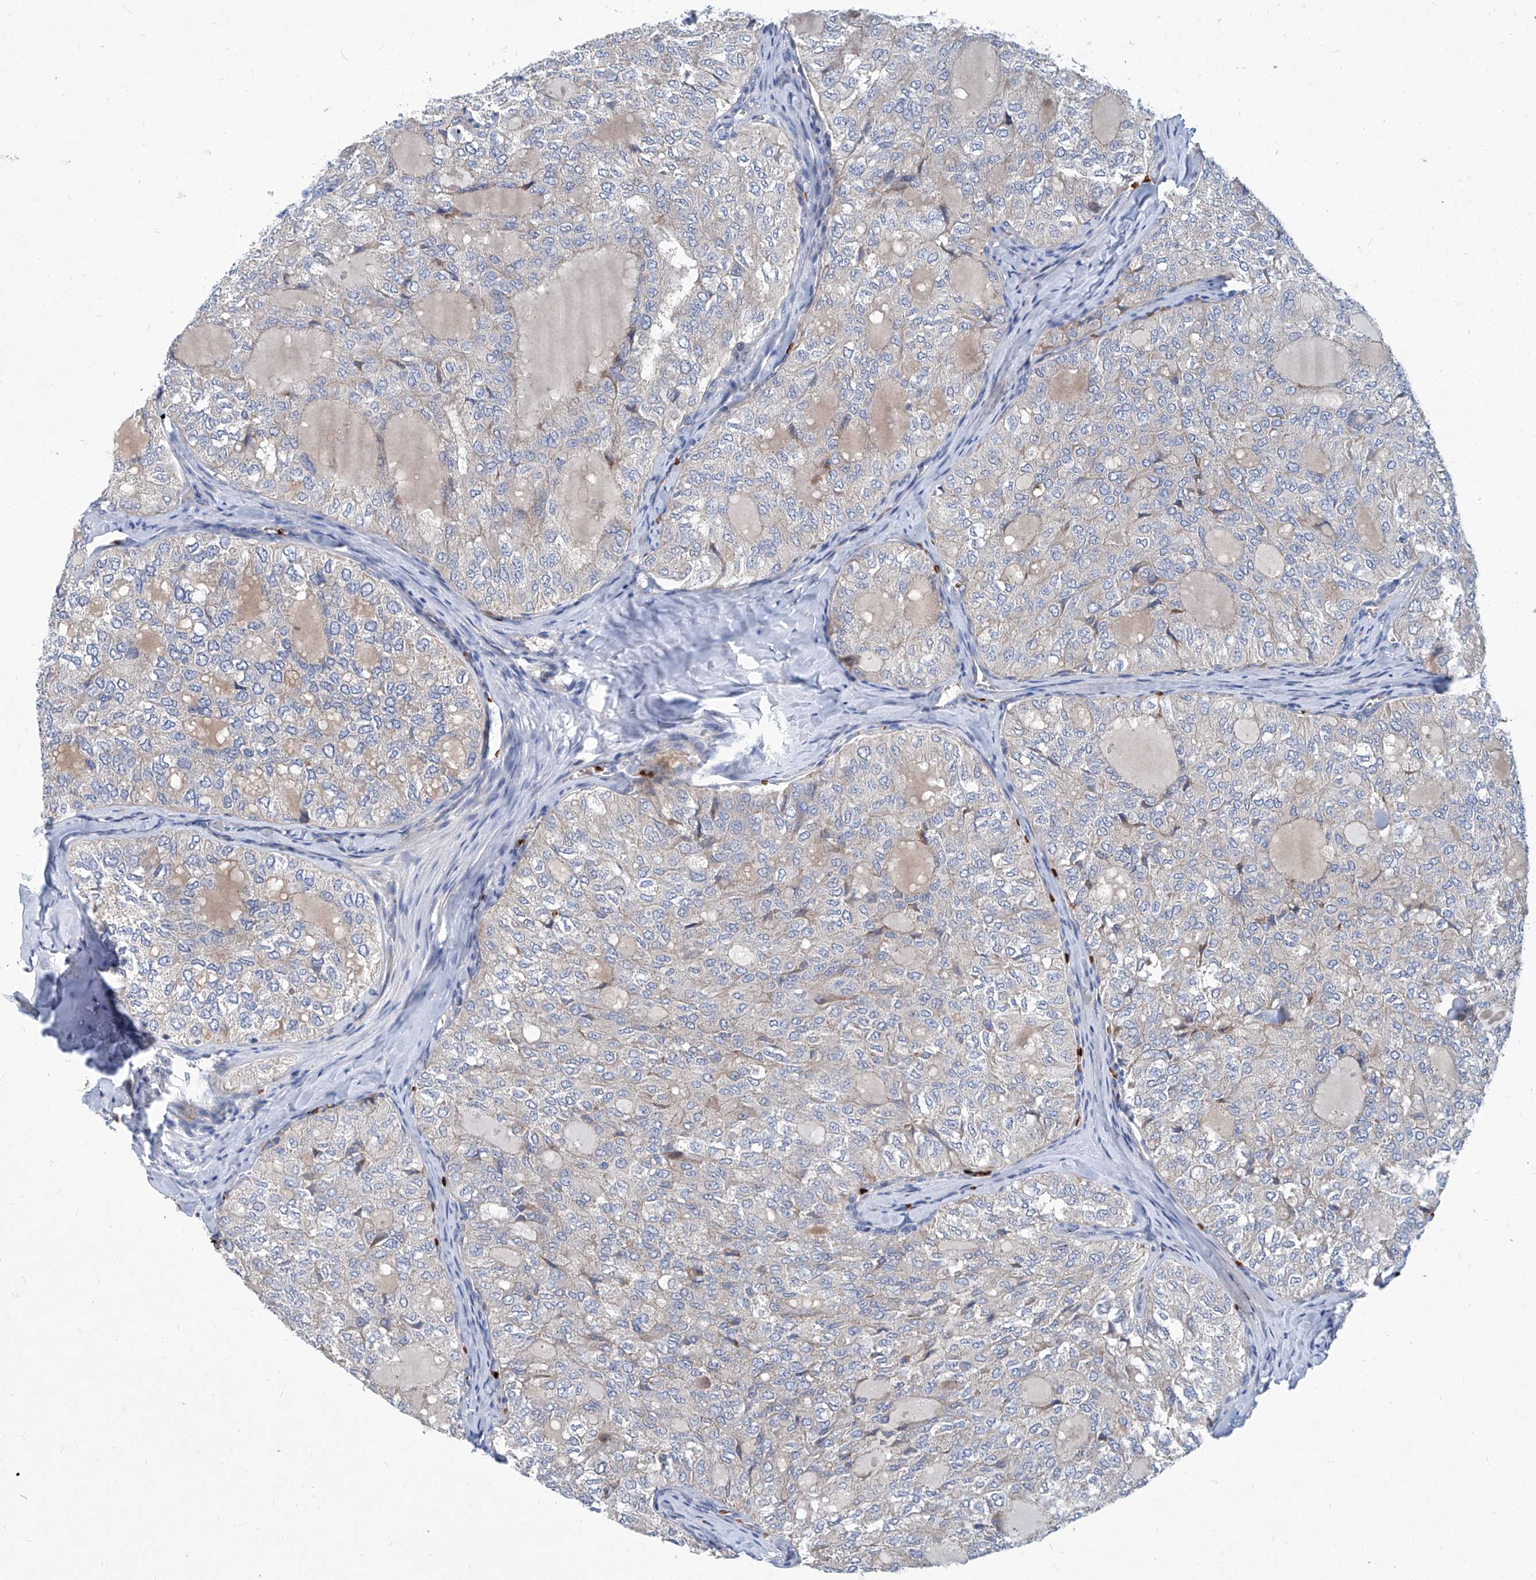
{"staining": {"intensity": "negative", "quantity": "none", "location": "none"}, "tissue": "thyroid cancer", "cell_type": "Tumor cells", "image_type": "cancer", "snomed": [{"axis": "morphology", "description": "Follicular adenoma carcinoma, NOS"}, {"axis": "topography", "description": "Thyroid gland"}], "caption": "IHC image of follicular adenoma carcinoma (thyroid) stained for a protein (brown), which shows no positivity in tumor cells. Nuclei are stained in blue.", "gene": "FPR2", "patient": {"sex": "male", "age": 75}}